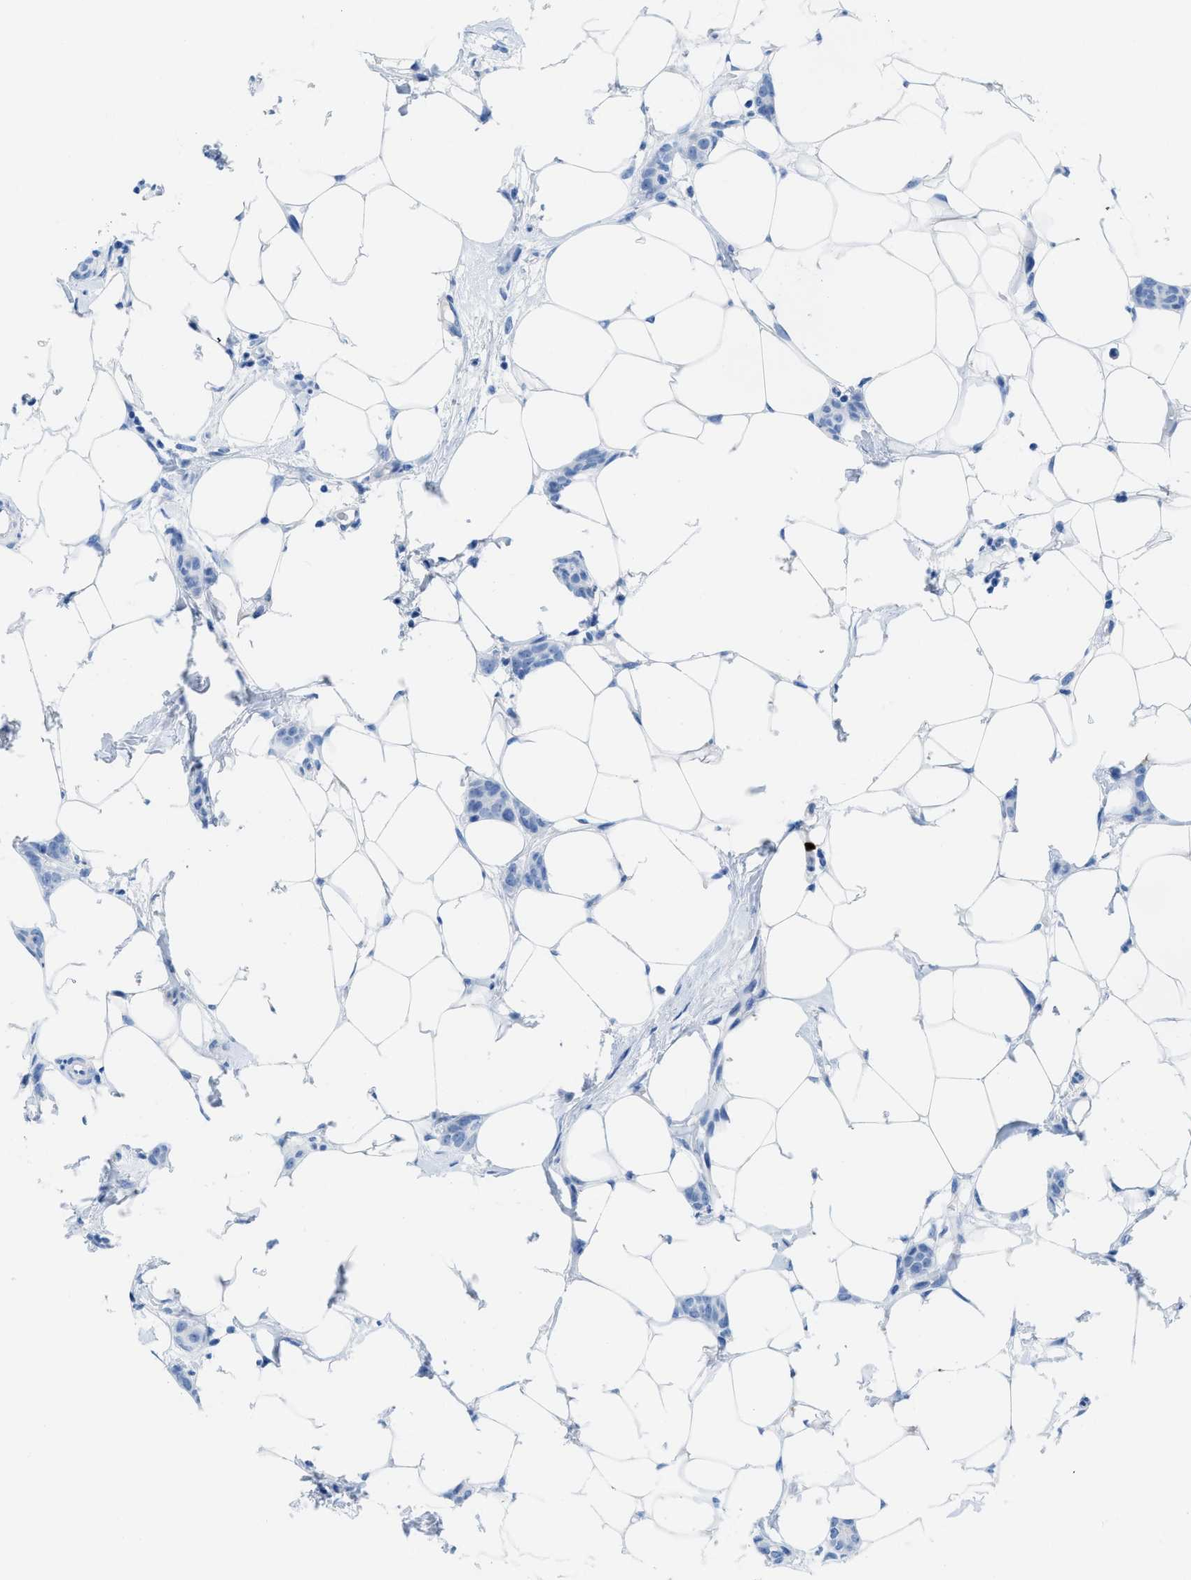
{"staining": {"intensity": "negative", "quantity": "none", "location": "none"}, "tissue": "breast cancer", "cell_type": "Tumor cells", "image_type": "cancer", "snomed": [{"axis": "morphology", "description": "Lobular carcinoma"}, {"axis": "topography", "description": "Skin"}, {"axis": "topography", "description": "Breast"}], "caption": "The image demonstrates no significant positivity in tumor cells of breast cancer.", "gene": "TCL1A", "patient": {"sex": "female", "age": 46}}